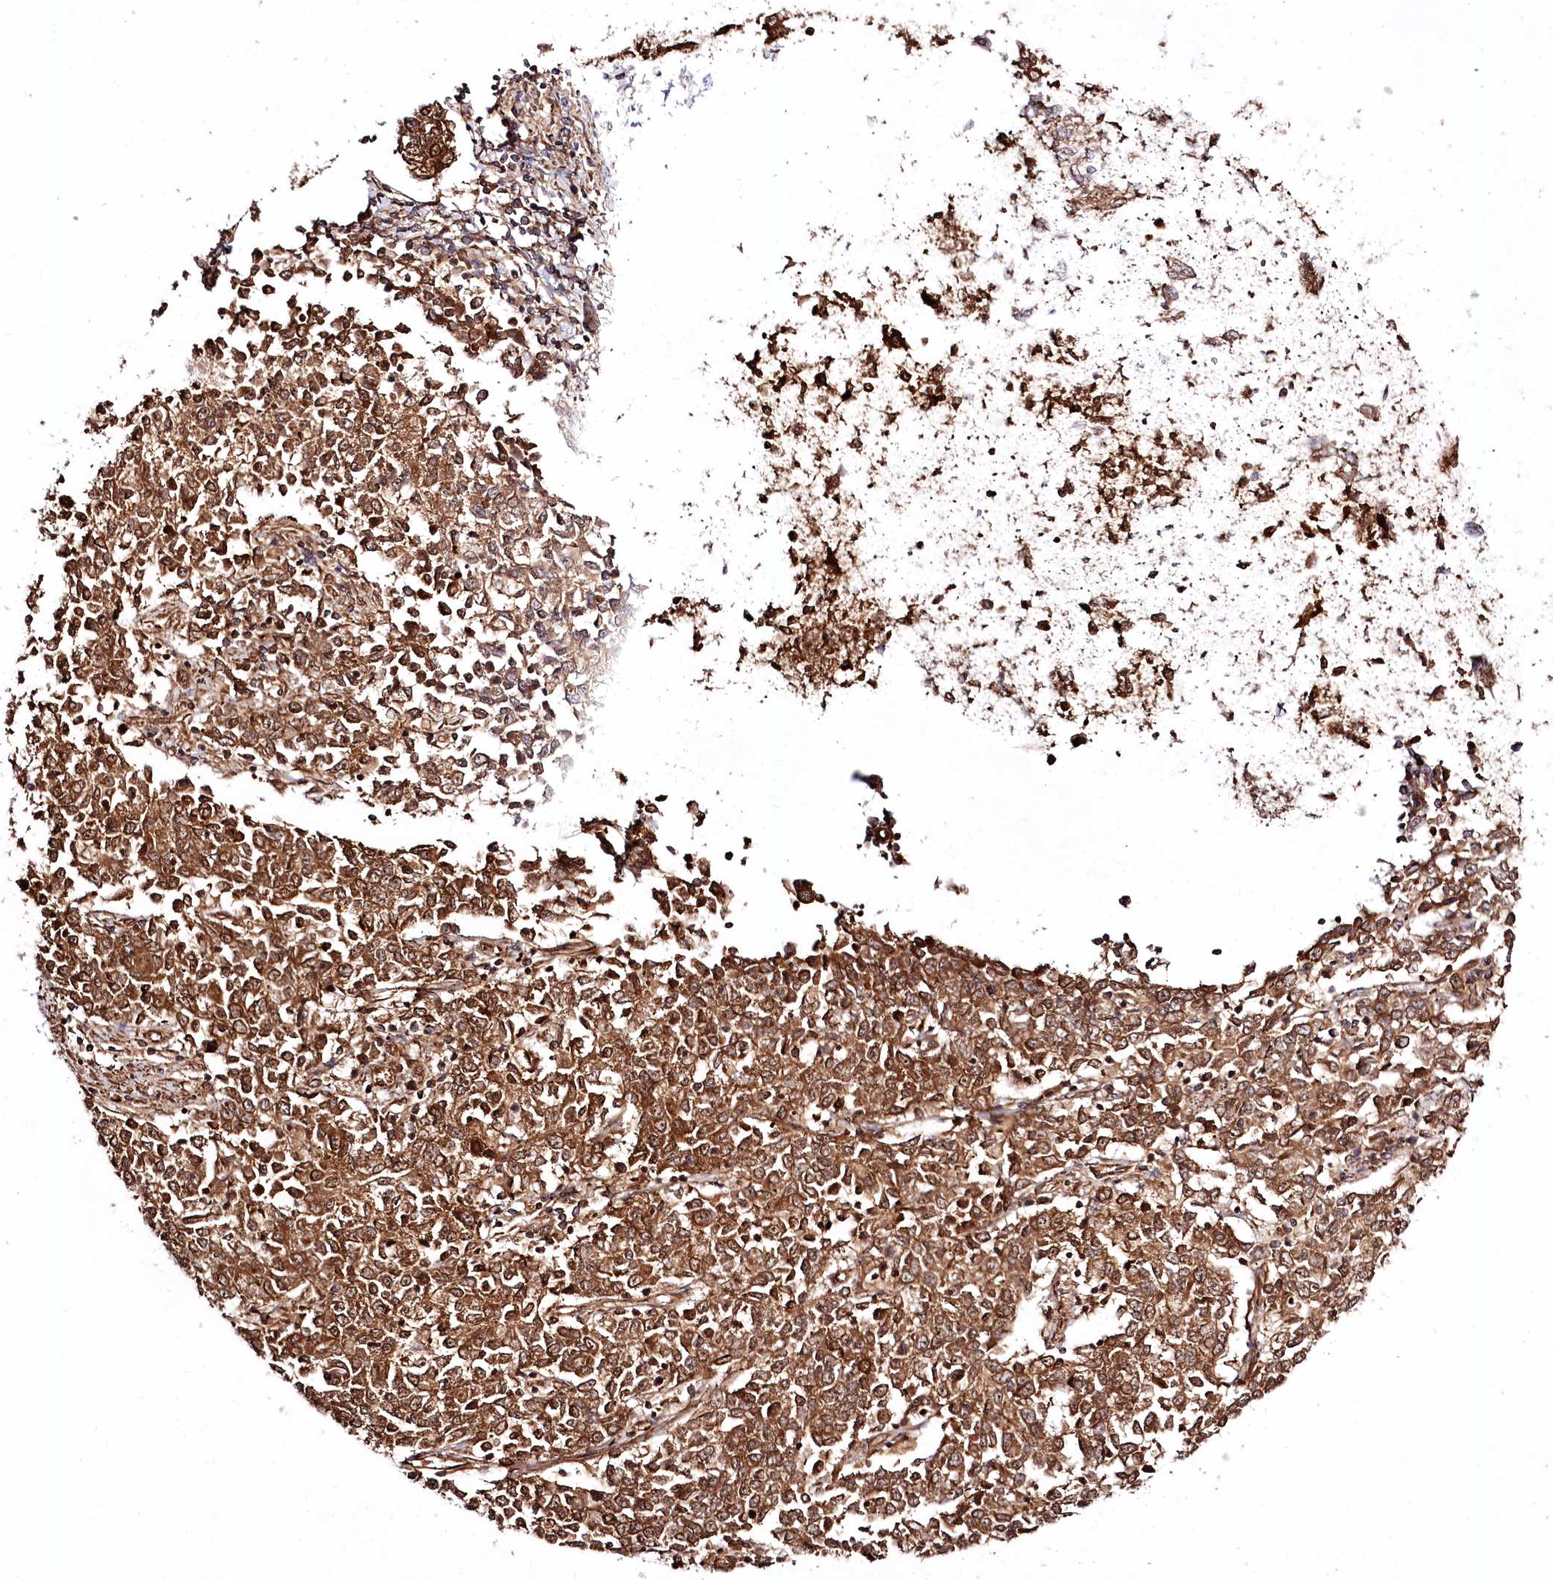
{"staining": {"intensity": "strong", "quantity": ">75%", "location": "cytoplasmic/membranous"}, "tissue": "endometrial cancer", "cell_type": "Tumor cells", "image_type": "cancer", "snomed": [{"axis": "morphology", "description": "Adenocarcinoma, NOS"}, {"axis": "topography", "description": "Endometrium"}], "caption": "Immunohistochemical staining of endometrial adenocarcinoma reveals strong cytoplasmic/membranous protein staining in about >75% of tumor cells.", "gene": "REXO2", "patient": {"sex": "female", "age": 50}}